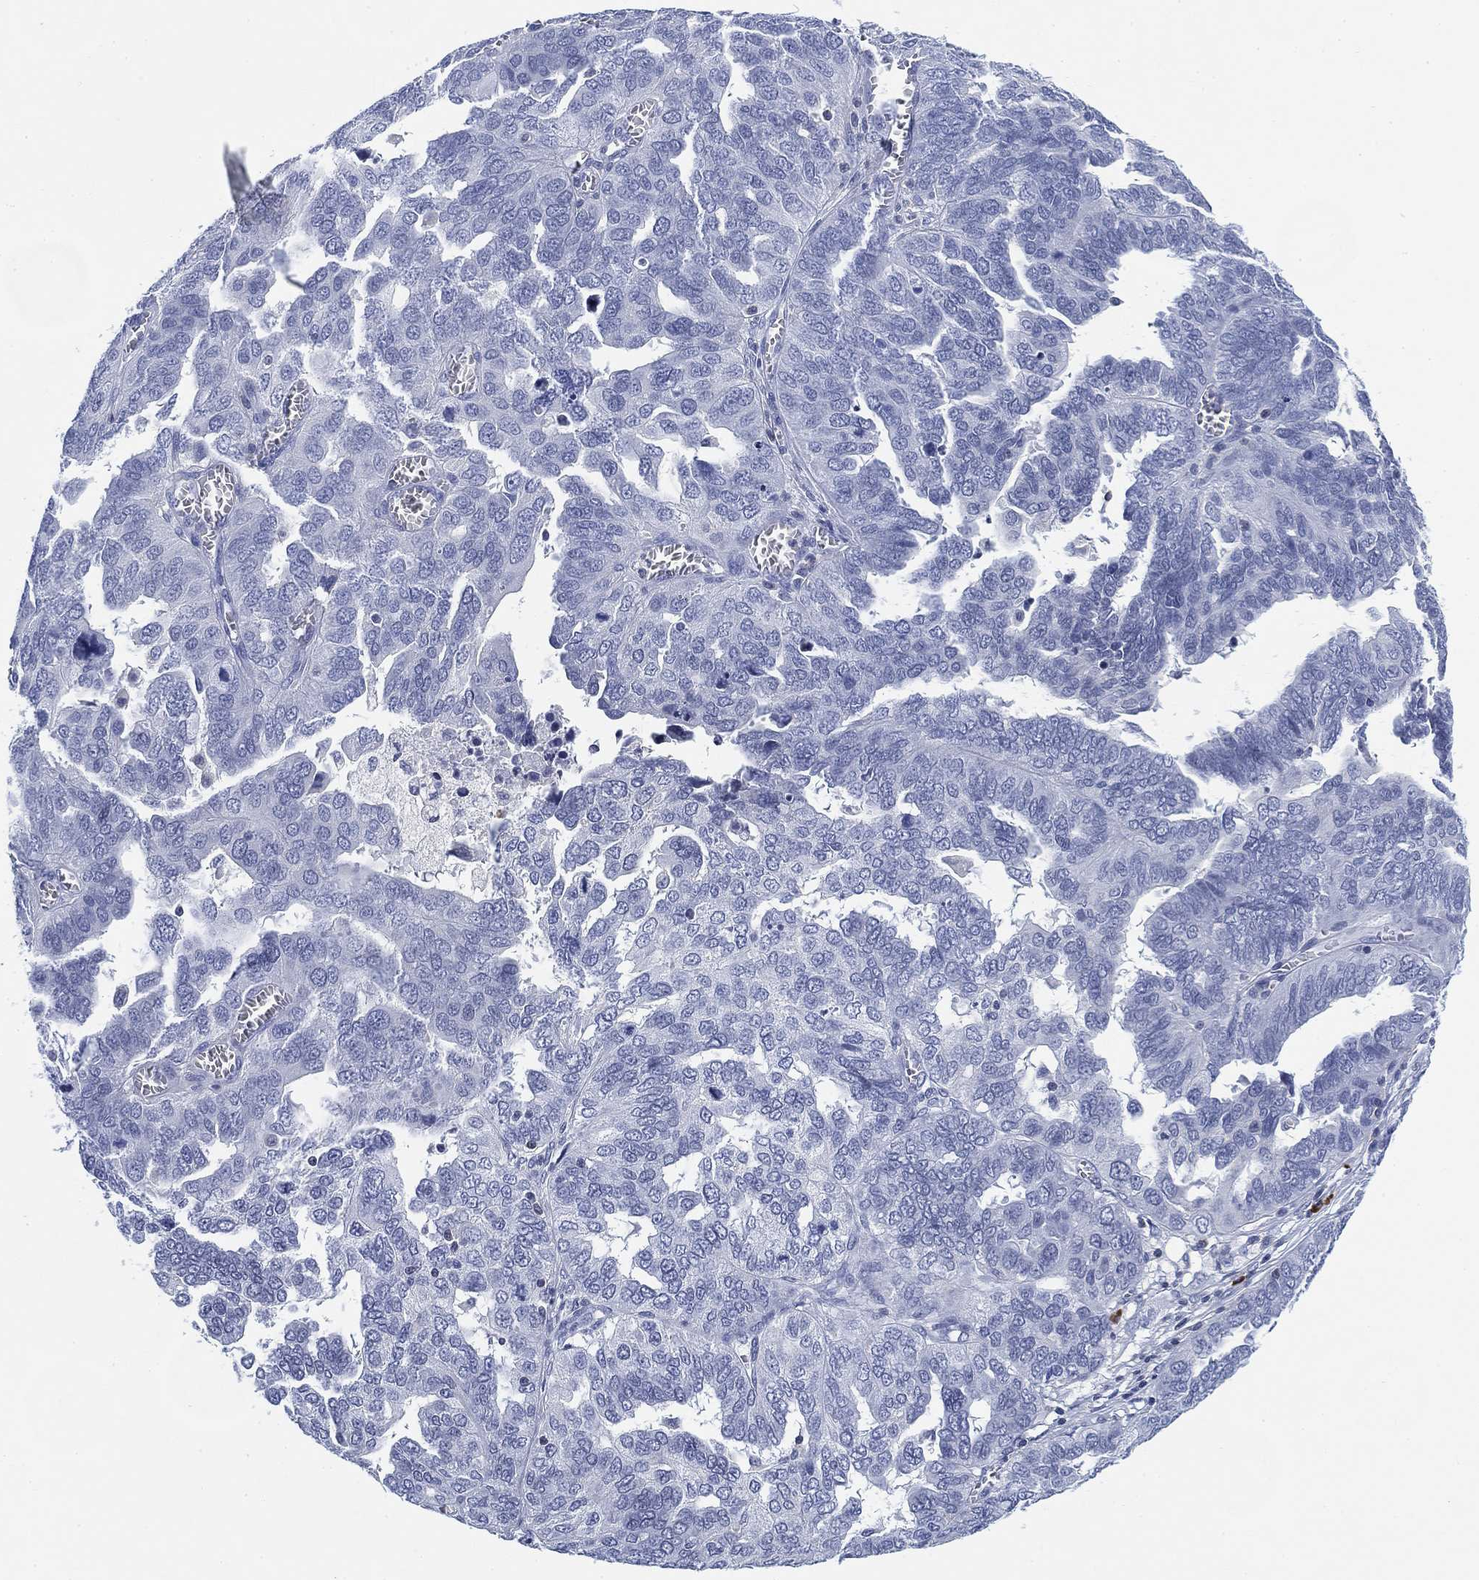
{"staining": {"intensity": "negative", "quantity": "none", "location": "none"}, "tissue": "ovarian cancer", "cell_type": "Tumor cells", "image_type": "cancer", "snomed": [{"axis": "morphology", "description": "Carcinoma, endometroid"}, {"axis": "topography", "description": "Soft tissue"}, {"axis": "topography", "description": "Ovary"}], "caption": "Image shows no protein positivity in tumor cells of endometroid carcinoma (ovarian) tissue.", "gene": "FYB1", "patient": {"sex": "female", "age": 52}}